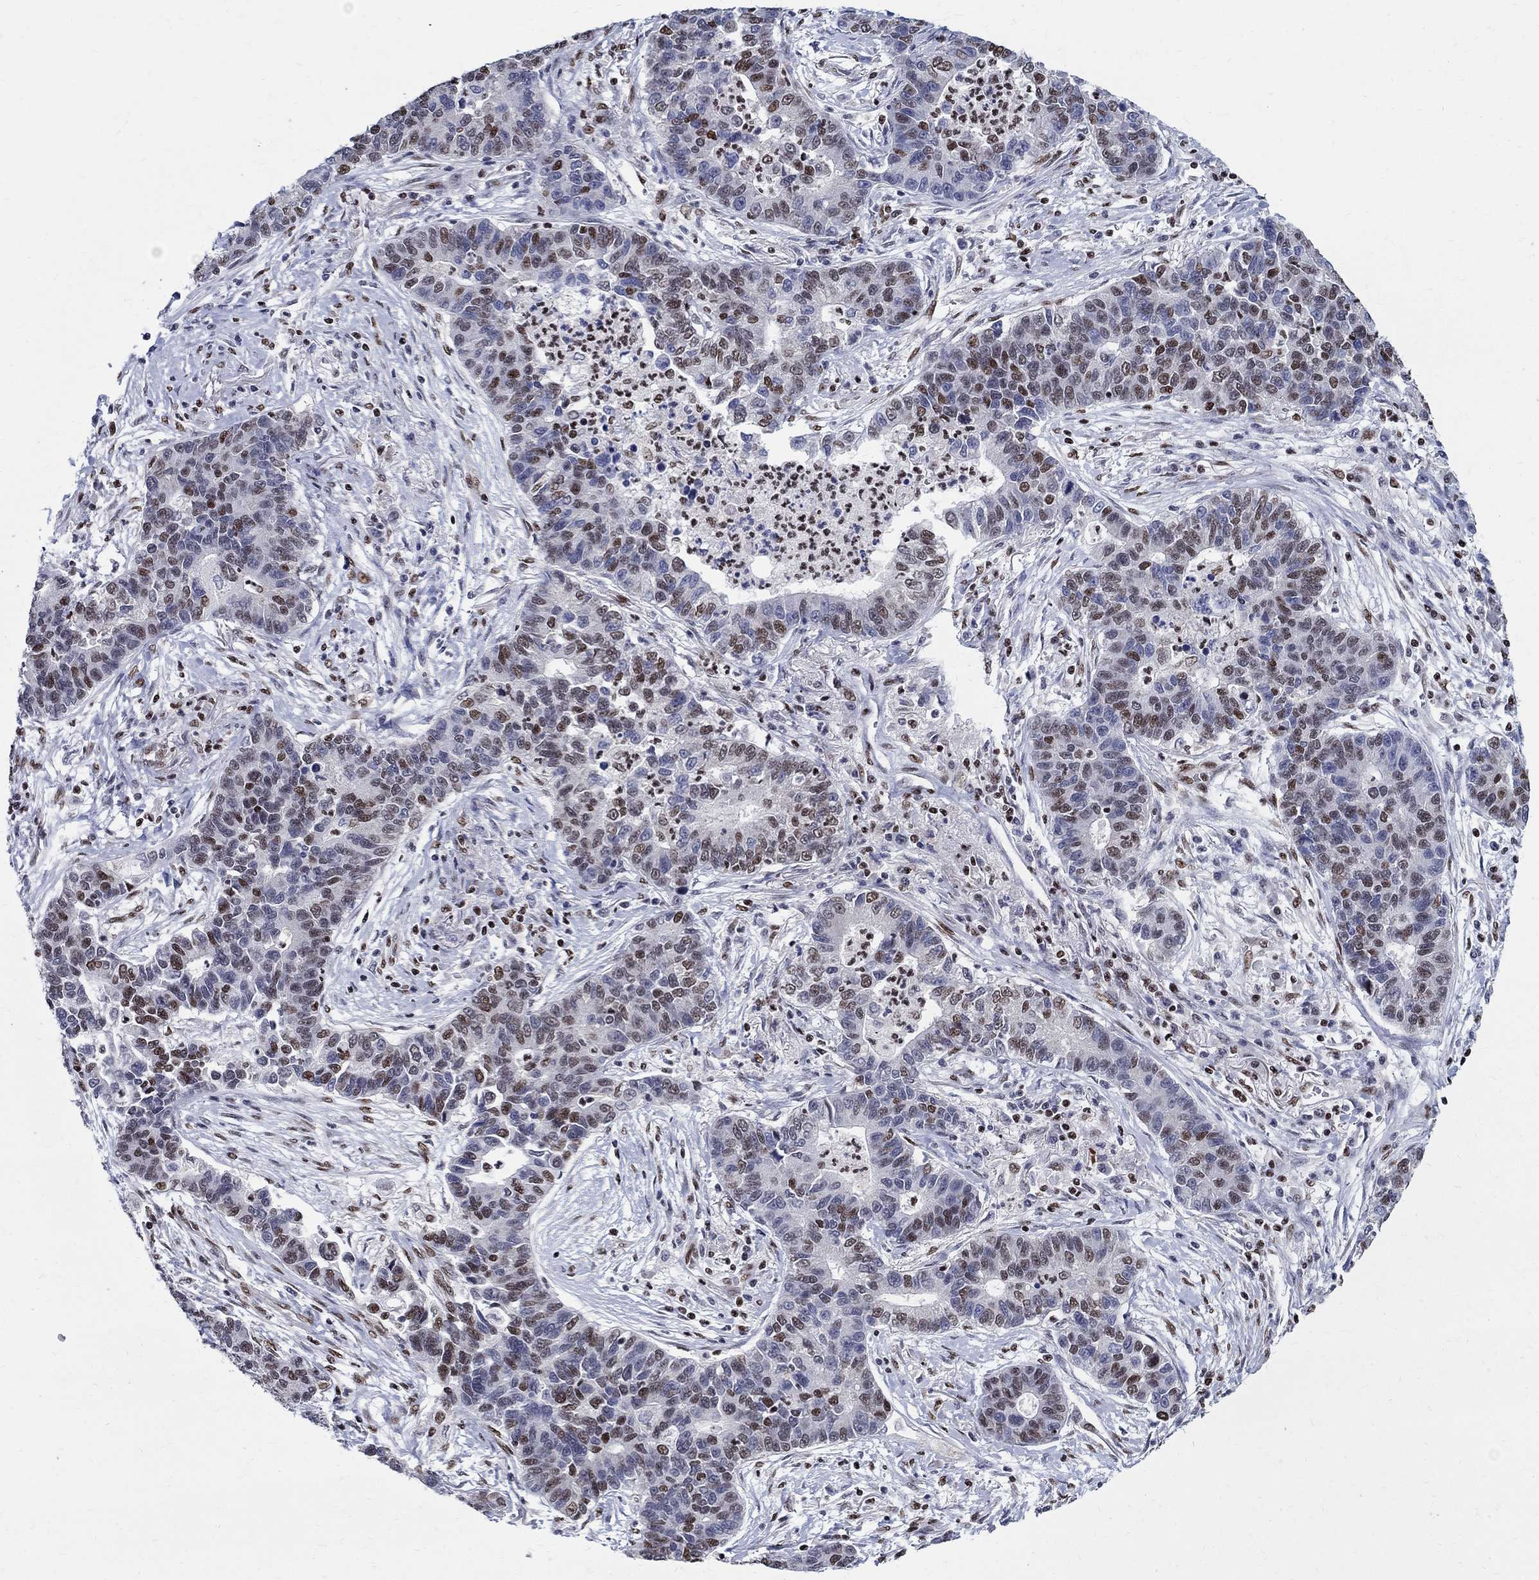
{"staining": {"intensity": "moderate", "quantity": "<25%", "location": "nuclear"}, "tissue": "lung cancer", "cell_type": "Tumor cells", "image_type": "cancer", "snomed": [{"axis": "morphology", "description": "Adenocarcinoma, NOS"}, {"axis": "topography", "description": "Lung"}], "caption": "The image reveals a brown stain indicating the presence of a protein in the nuclear of tumor cells in lung adenocarcinoma. (DAB (3,3'-diaminobenzidine) IHC with brightfield microscopy, high magnification).", "gene": "FBXO16", "patient": {"sex": "female", "age": 57}}